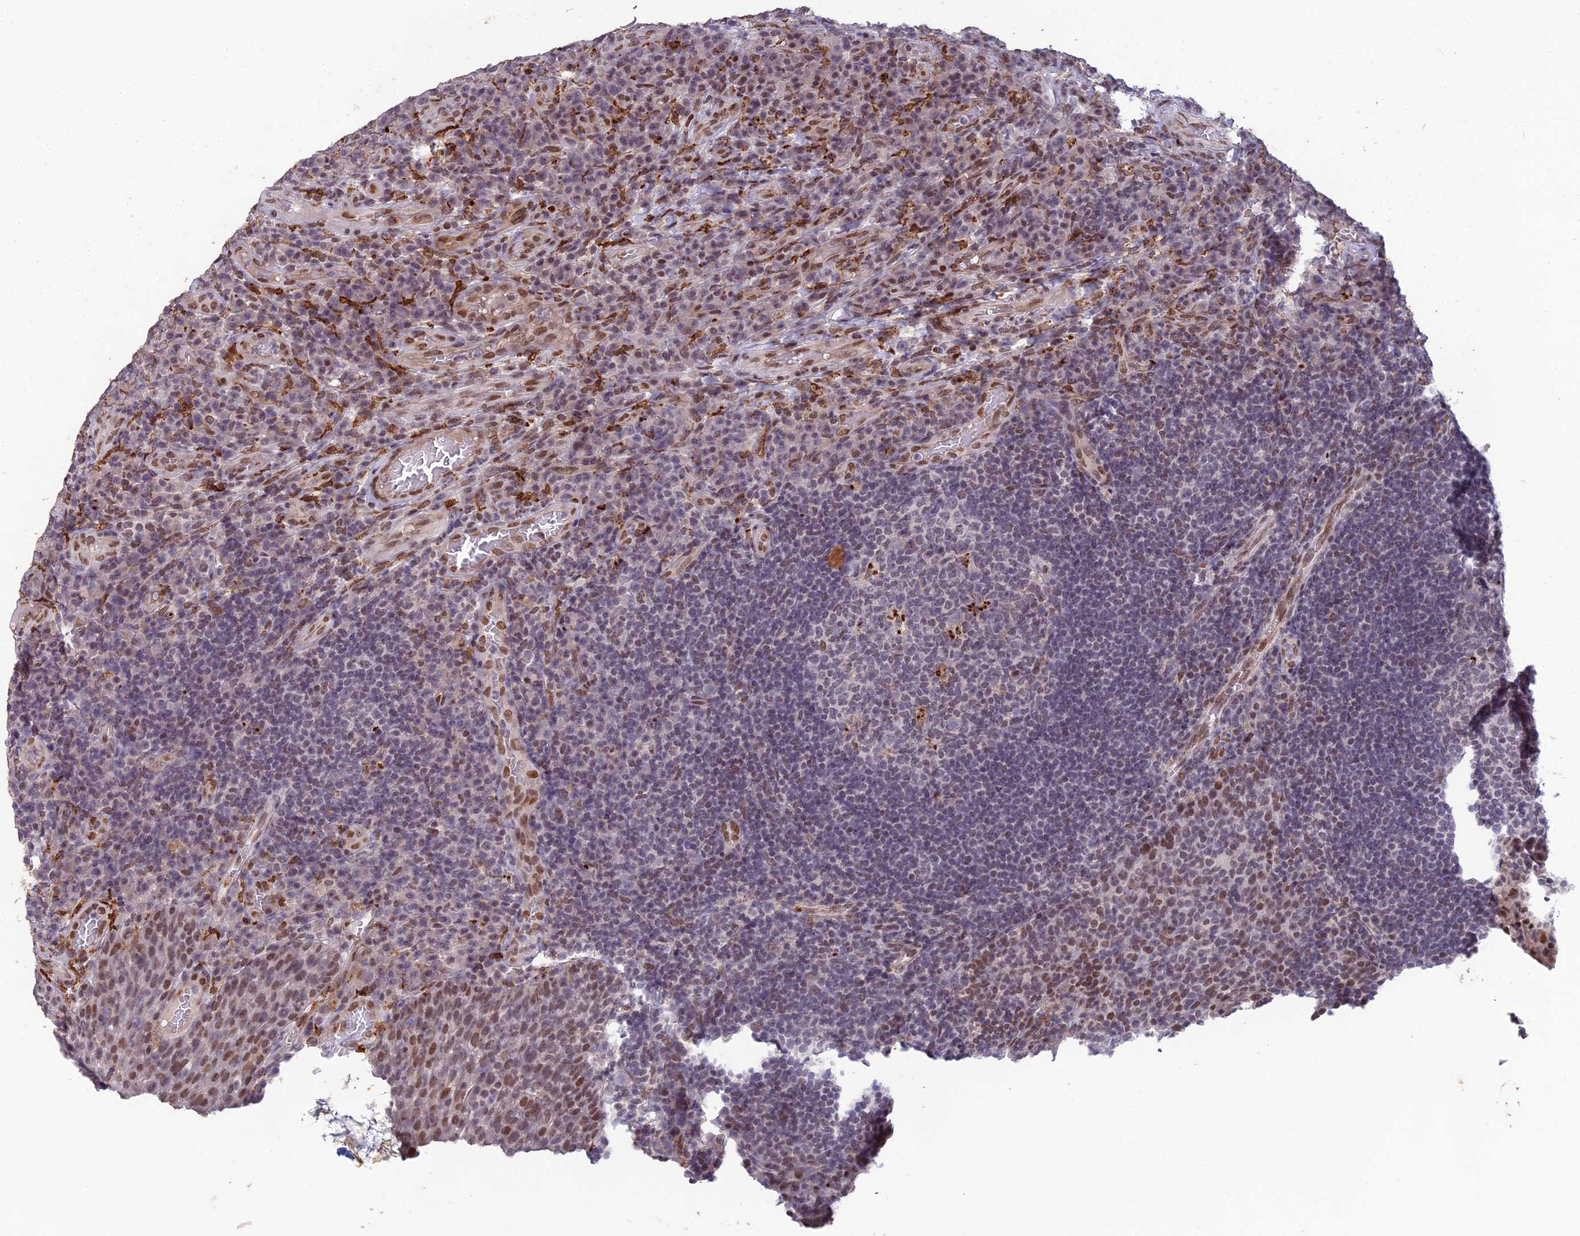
{"staining": {"intensity": "moderate", "quantity": ">75%", "location": "nuclear"}, "tissue": "tonsil", "cell_type": "Germinal center cells", "image_type": "normal", "snomed": [{"axis": "morphology", "description": "Normal tissue, NOS"}, {"axis": "topography", "description": "Tonsil"}], "caption": "This is a histology image of immunohistochemistry (IHC) staining of unremarkable tonsil, which shows moderate expression in the nuclear of germinal center cells.", "gene": "ABHD17A", "patient": {"sex": "male", "age": 17}}